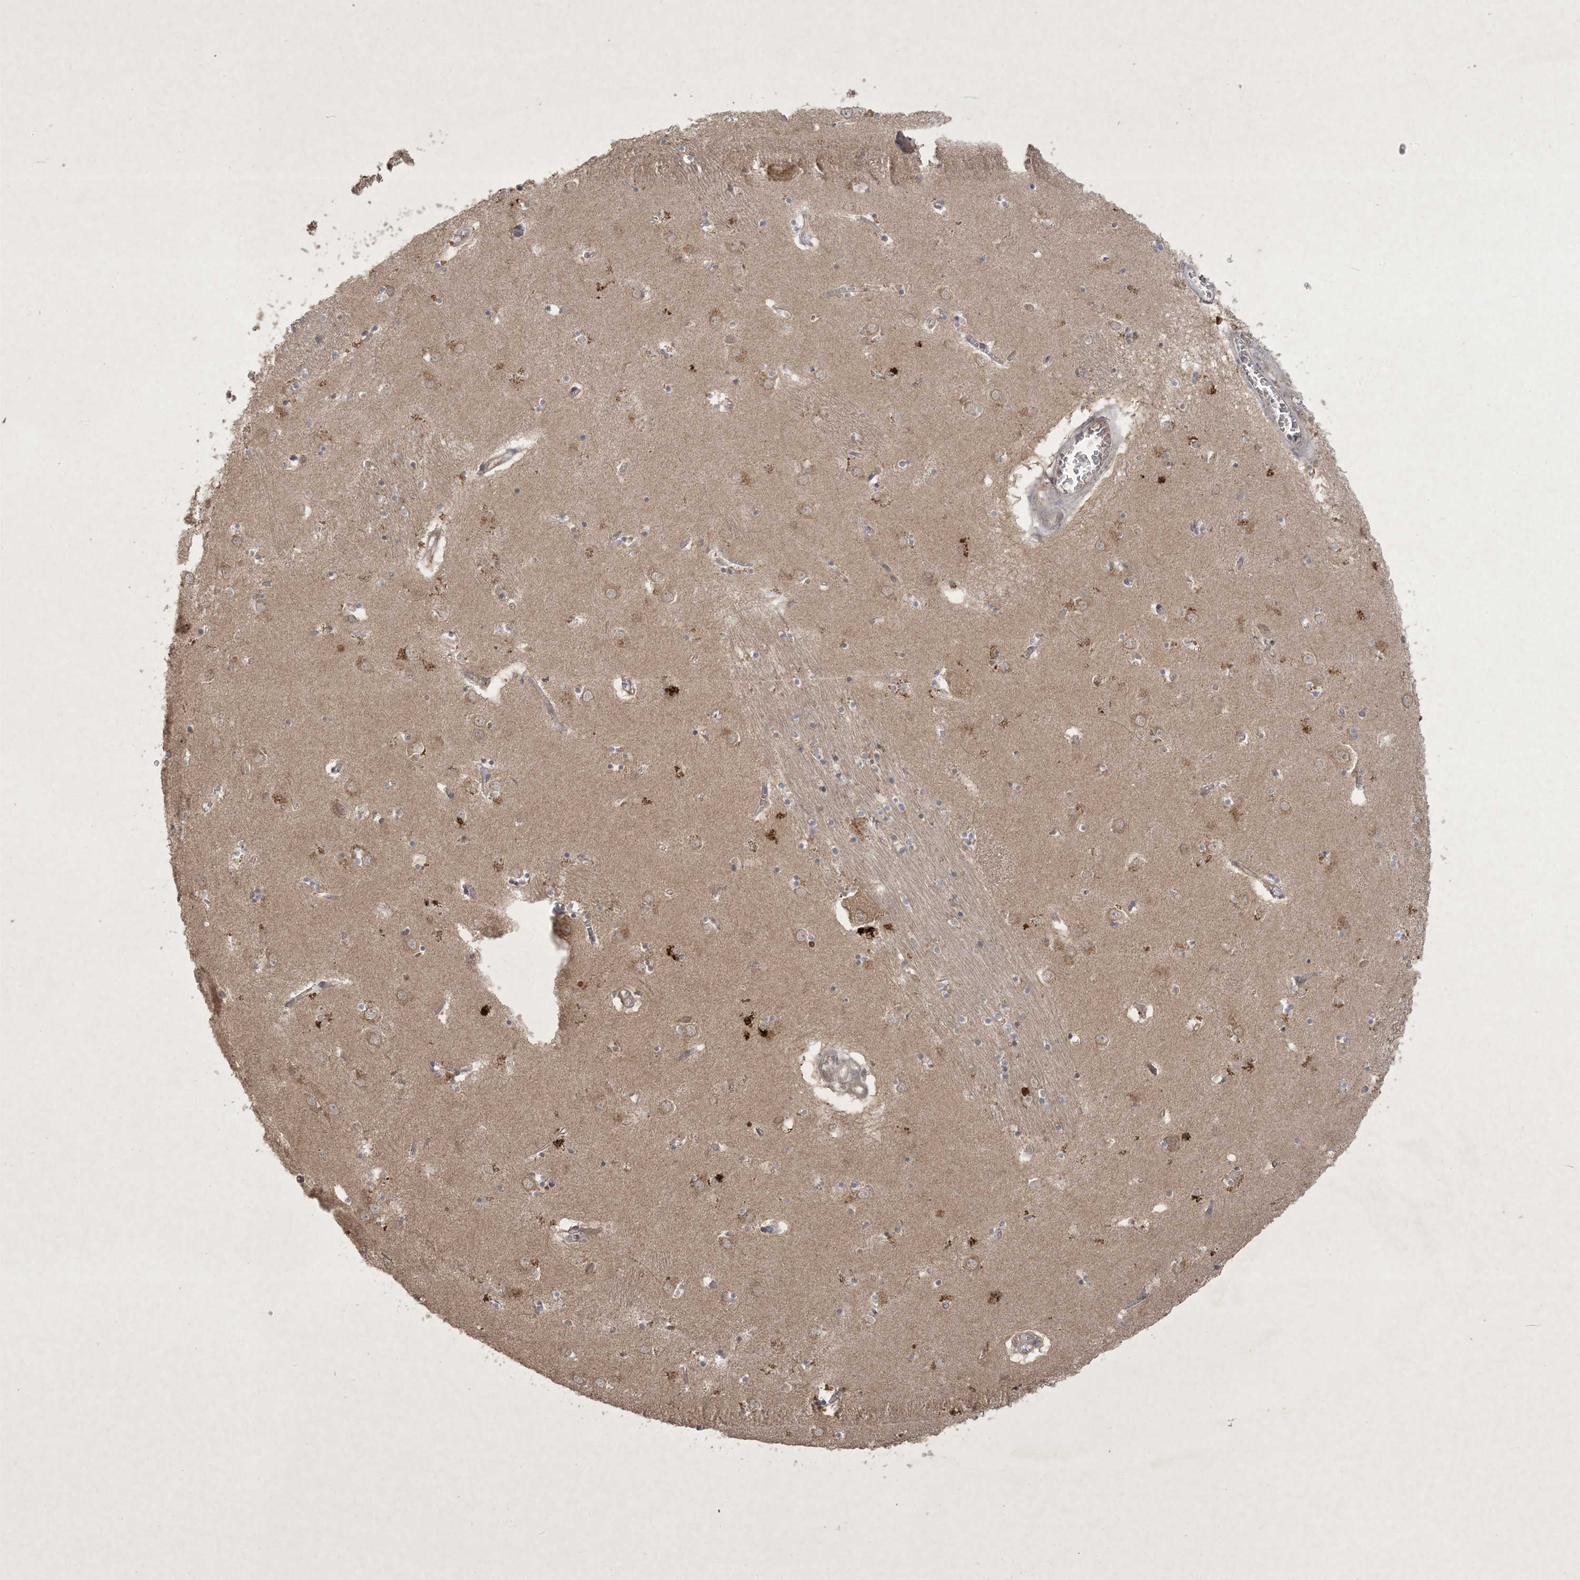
{"staining": {"intensity": "weak", "quantity": "<25%", "location": "cytoplasmic/membranous"}, "tissue": "caudate", "cell_type": "Glial cells", "image_type": "normal", "snomed": [{"axis": "morphology", "description": "Normal tissue, NOS"}, {"axis": "topography", "description": "Lateral ventricle wall"}], "caption": "Immunohistochemistry of unremarkable caudate exhibits no expression in glial cells.", "gene": "NRBP2", "patient": {"sex": "male", "age": 70}}